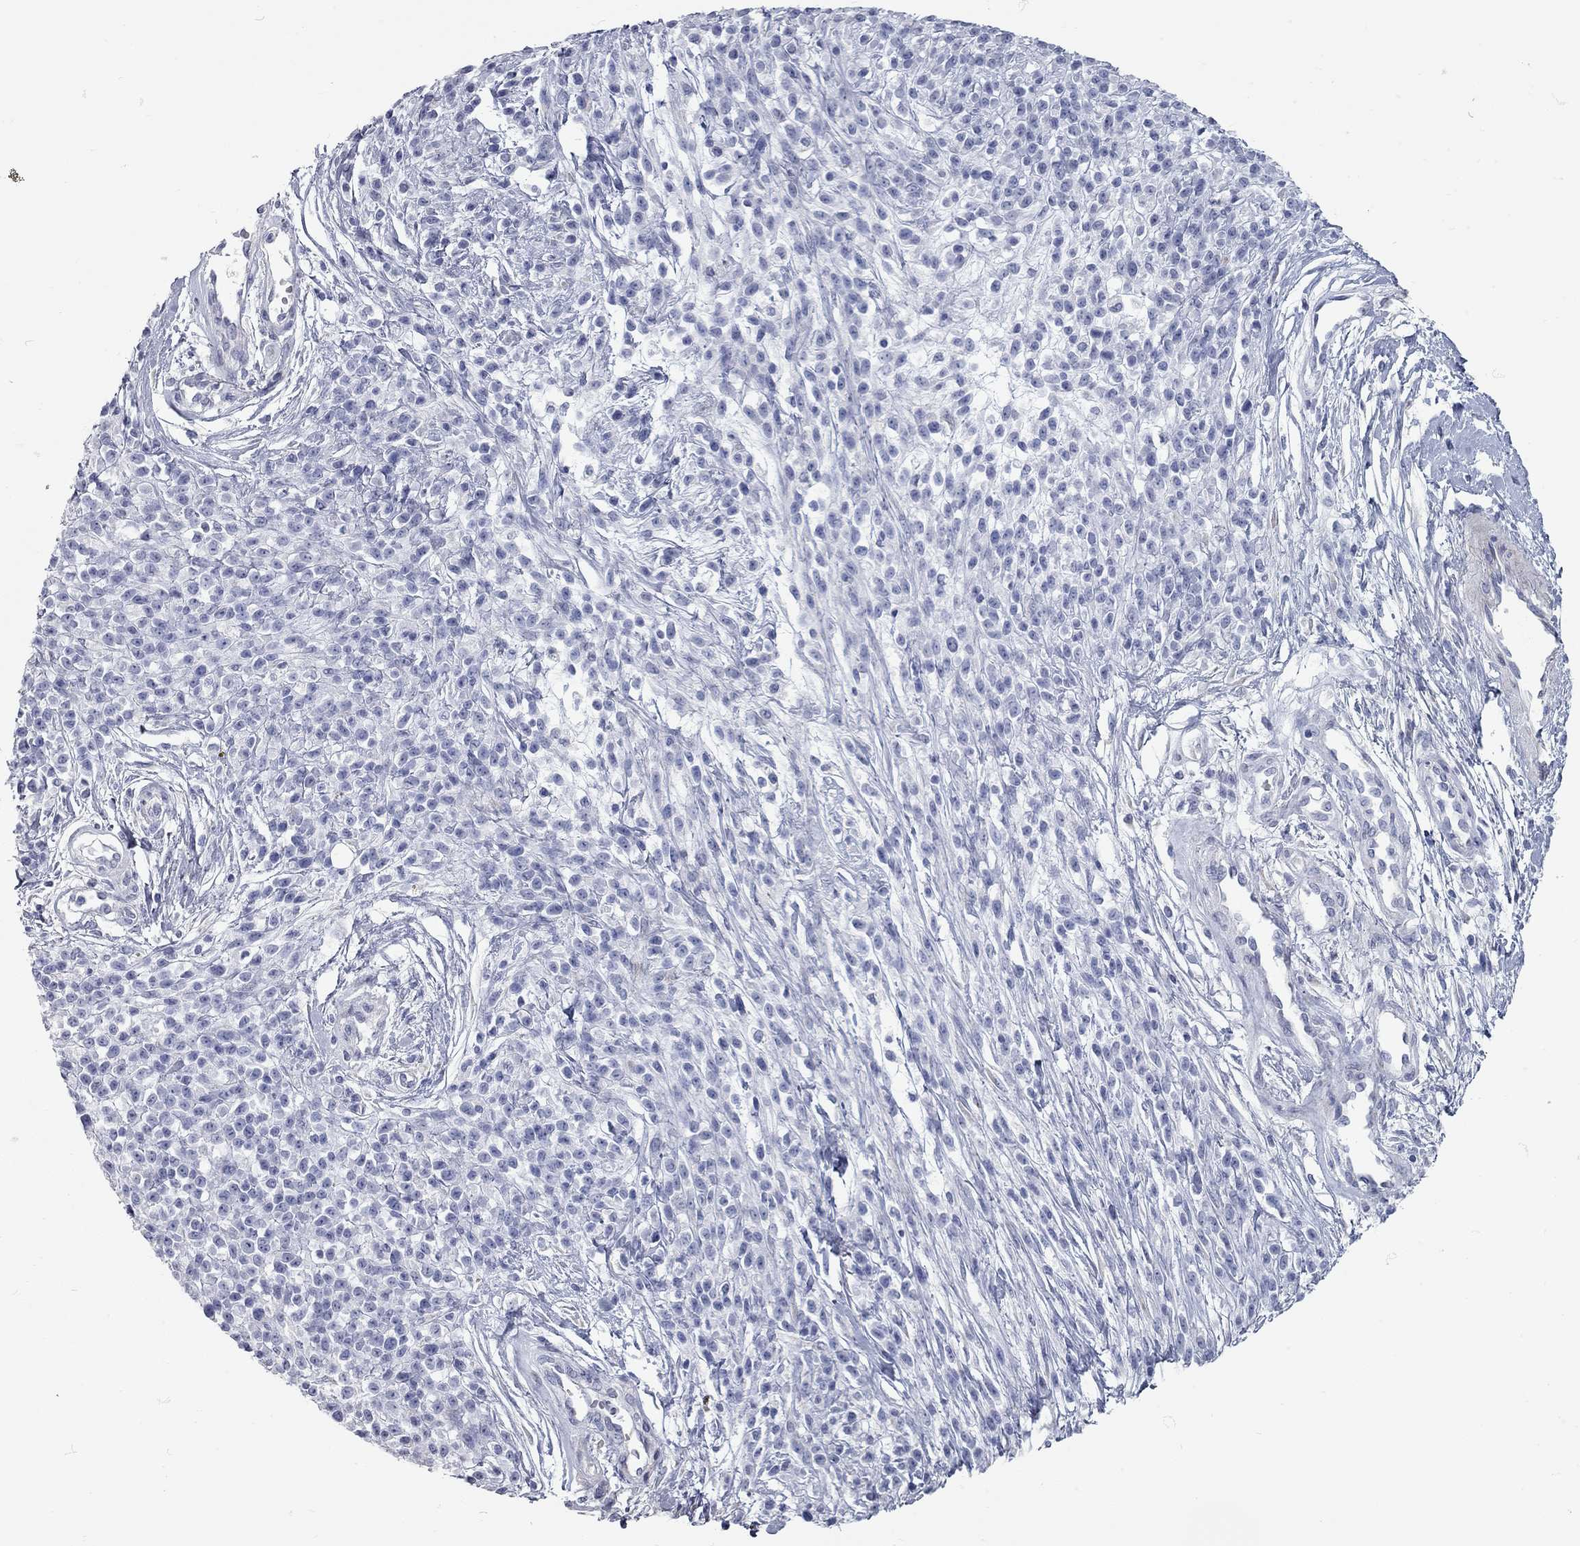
{"staining": {"intensity": "negative", "quantity": "none", "location": "none"}, "tissue": "melanoma", "cell_type": "Tumor cells", "image_type": "cancer", "snomed": [{"axis": "morphology", "description": "Malignant melanoma, NOS"}, {"axis": "topography", "description": "Skin"}, {"axis": "topography", "description": "Skin of trunk"}], "caption": "Immunohistochemistry (IHC) of human melanoma exhibits no expression in tumor cells.", "gene": "XAGE2", "patient": {"sex": "male", "age": 74}}